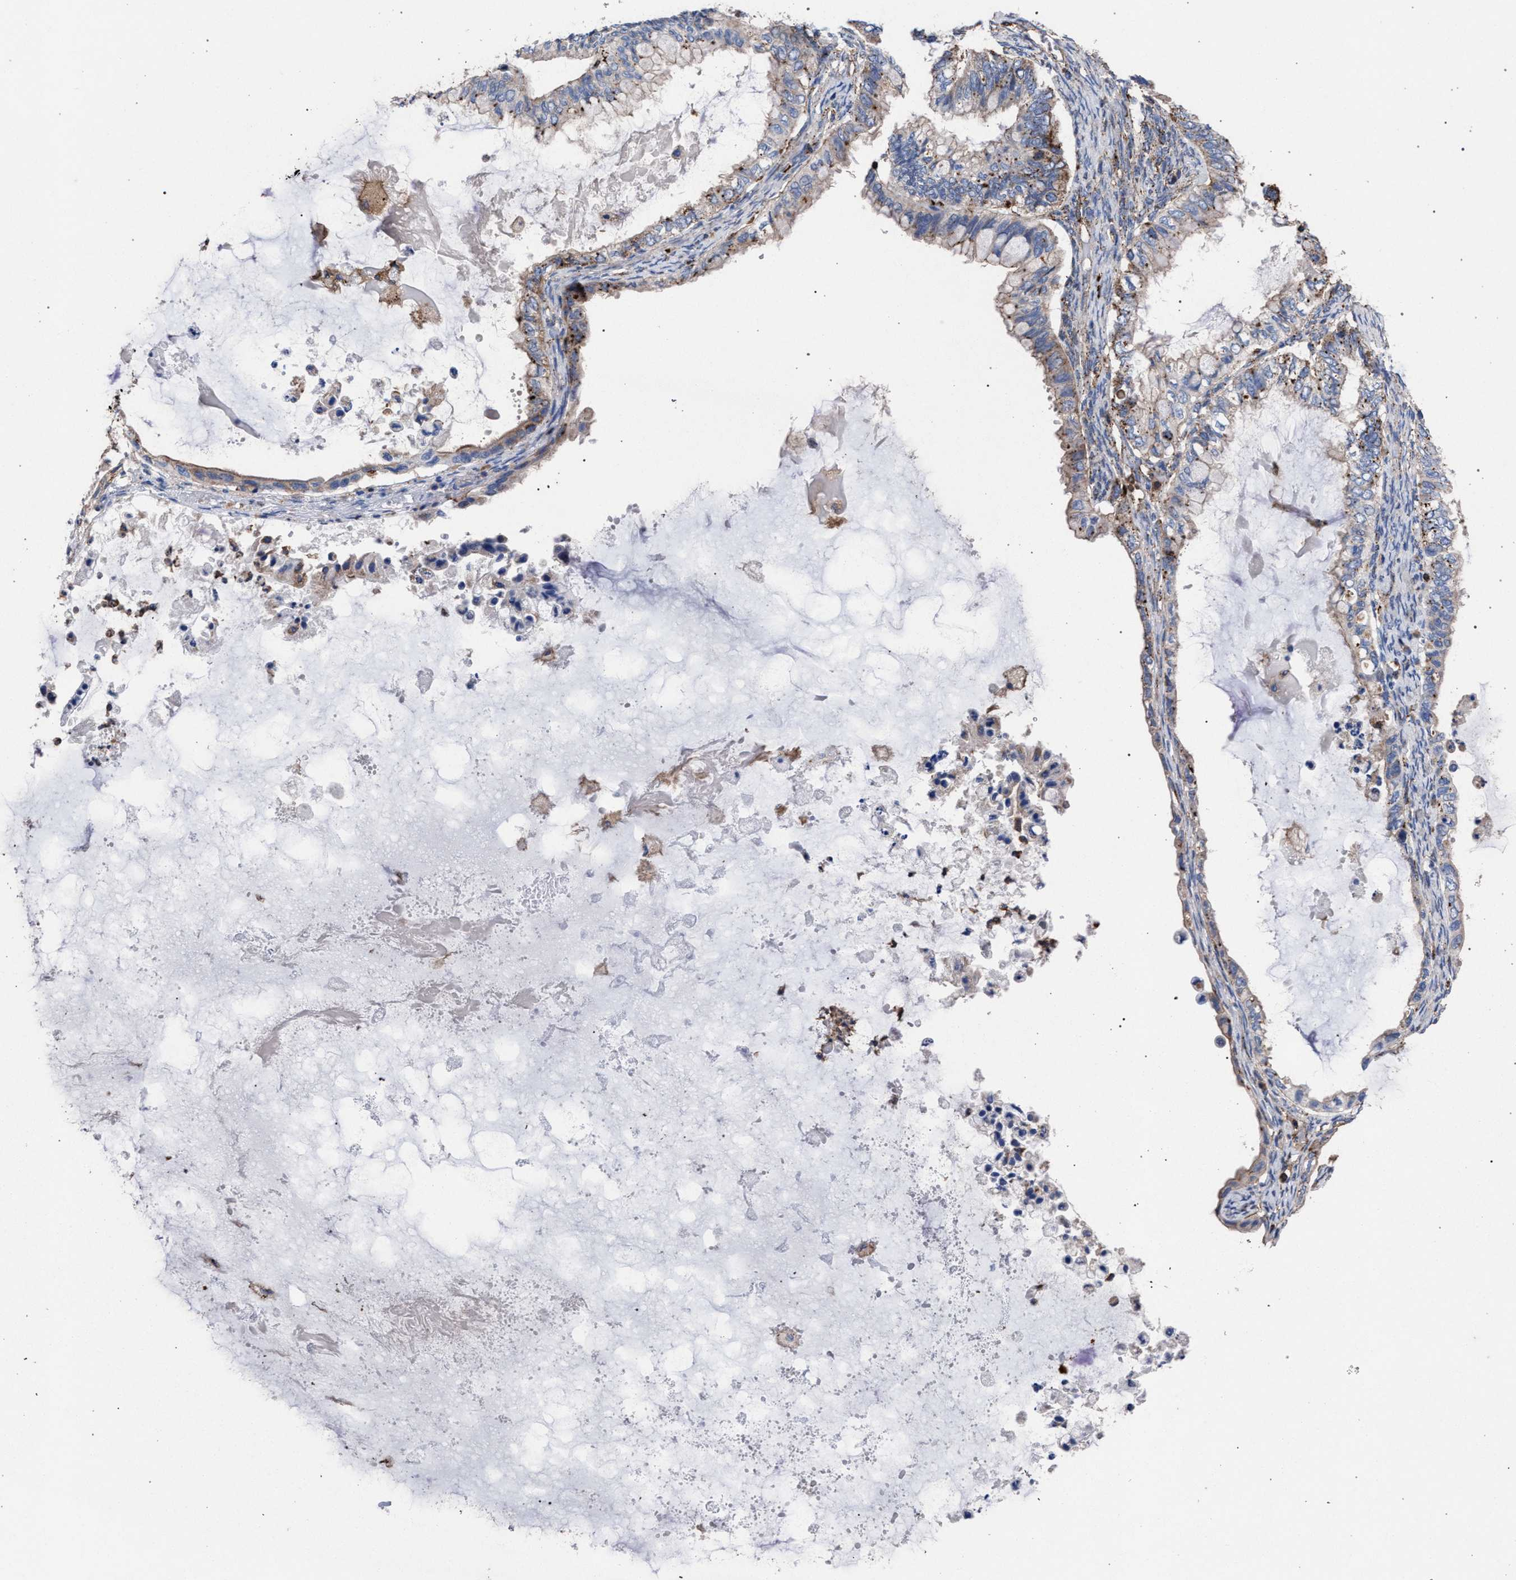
{"staining": {"intensity": "weak", "quantity": "<25%", "location": "cytoplasmic/membranous"}, "tissue": "ovarian cancer", "cell_type": "Tumor cells", "image_type": "cancer", "snomed": [{"axis": "morphology", "description": "Cystadenocarcinoma, mucinous, NOS"}, {"axis": "topography", "description": "Ovary"}], "caption": "This is an immunohistochemistry photomicrograph of human ovarian cancer (mucinous cystadenocarcinoma). There is no expression in tumor cells.", "gene": "PPT1", "patient": {"sex": "female", "age": 80}}